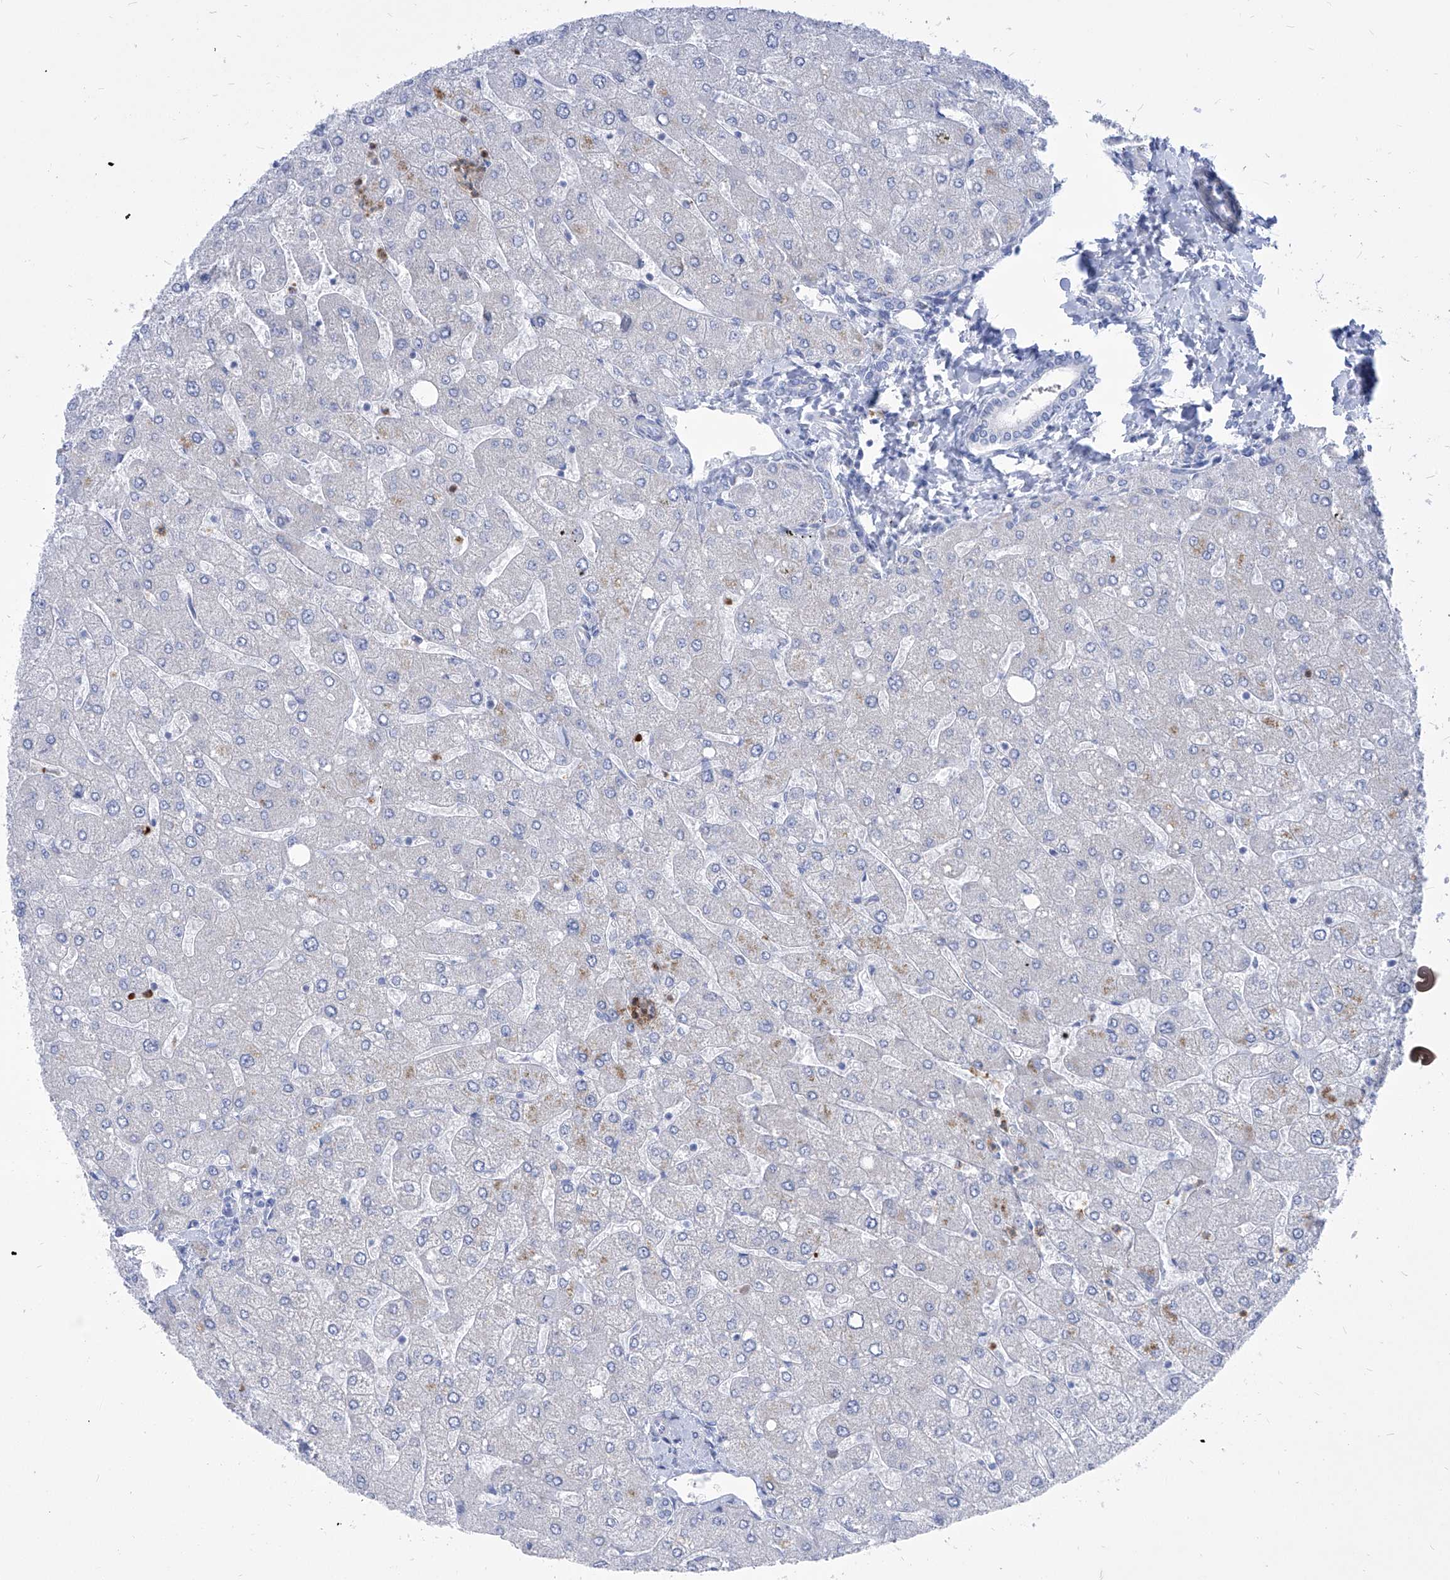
{"staining": {"intensity": "negative", "quantity": "none", "location": "none"}, "tissue": "liver", "cell_type": "Cholangiocytes", "image_type": "normal", "snomed": [{"axis": "morphology", "description": "Normal tissue, NOS"}, {"axis": "topography", "description": "Liver"}], "caption": "The histopathology image reveals no staining of cholangiocytes in unremarkable liver. (IHC, brightfield microscopy, high magnification).", "gene": "COQ3", "patient": {"sex": "male", "age": 55}}